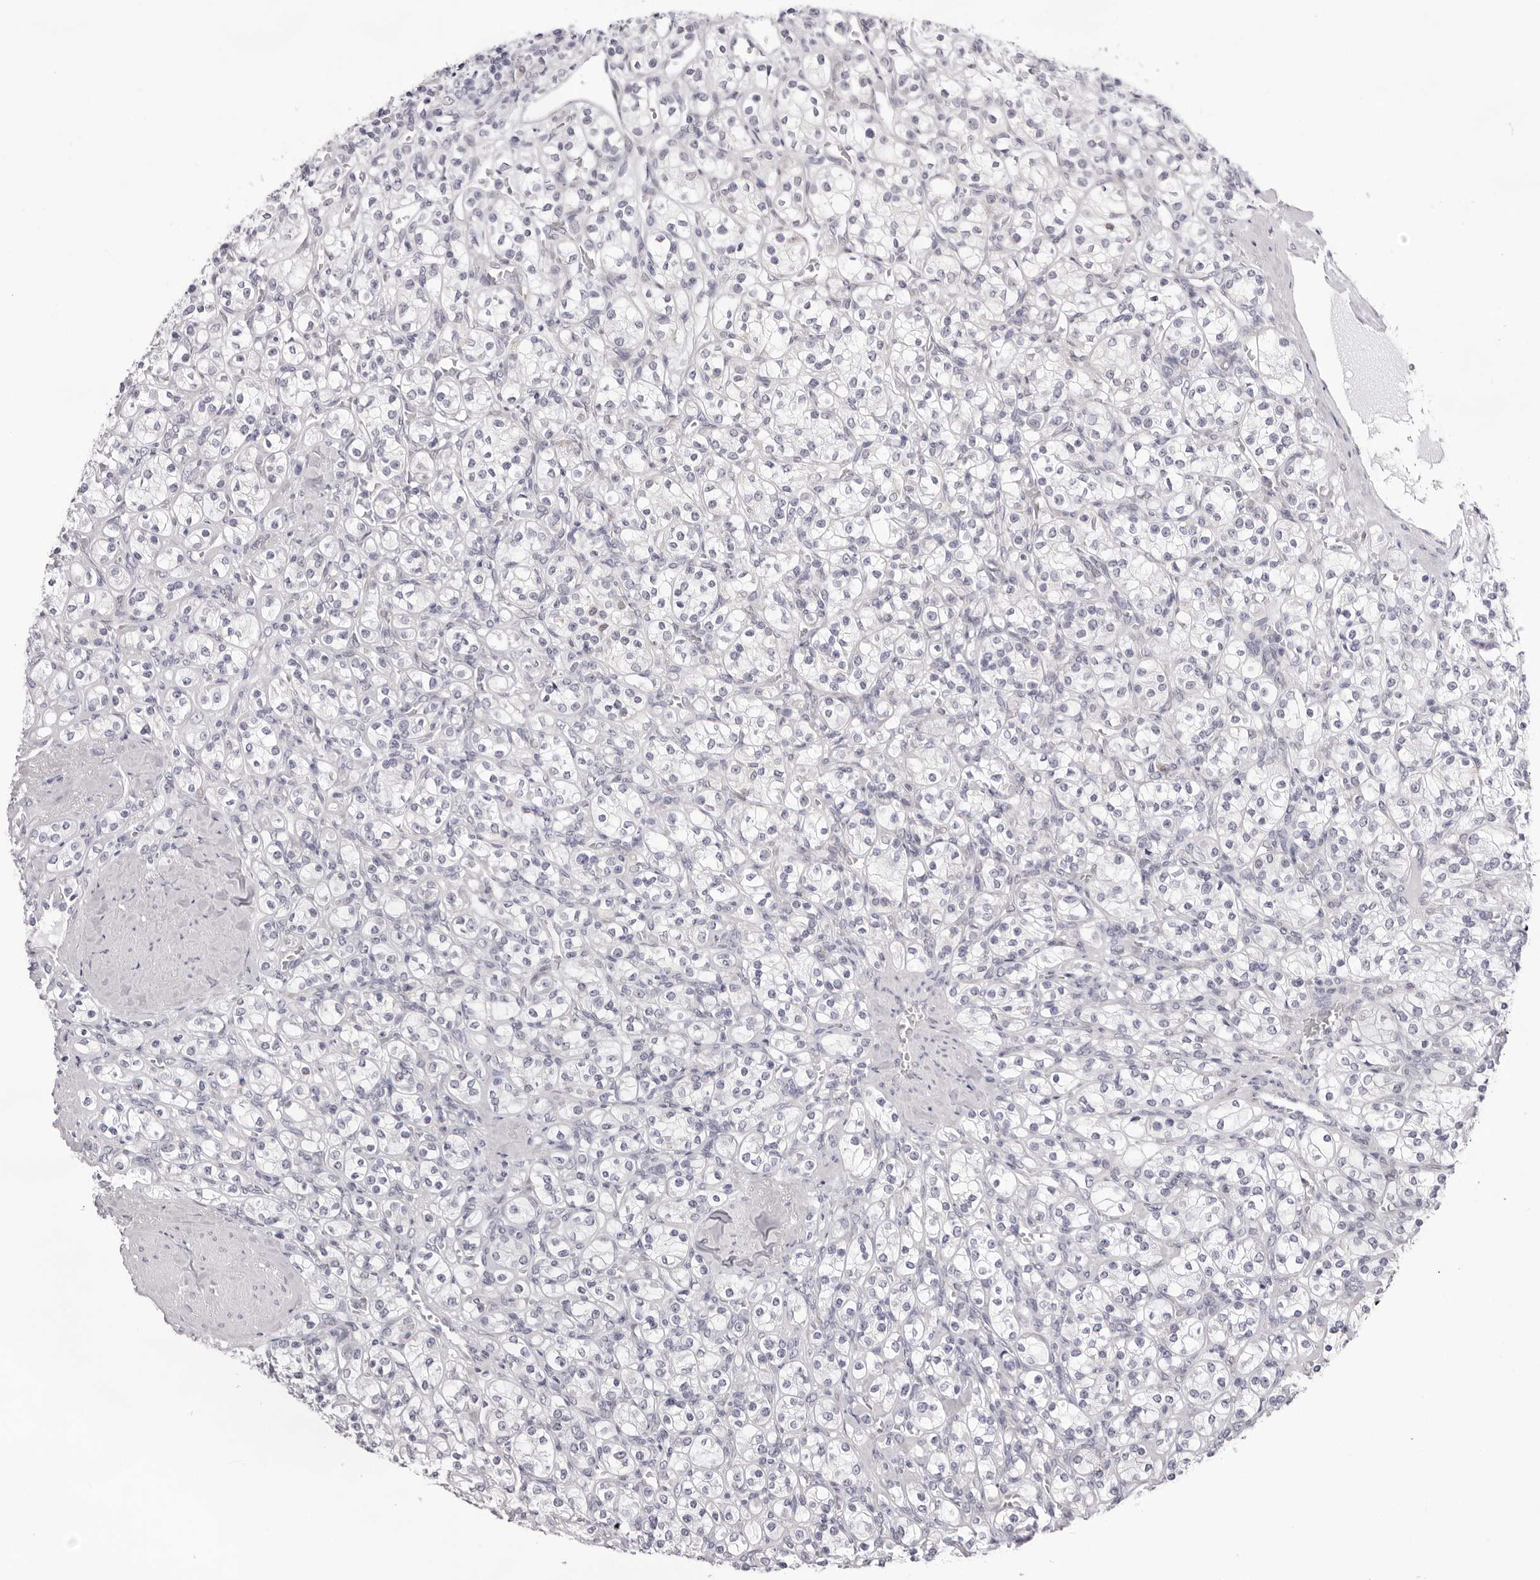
{"staining": {"intensity": "negative", "quantity": "none", "location": "none"}, "tissue": "renal cancer", "cell_type": "Tumor cells", "image_type": "cancer", "snomed": [{"axis": "morphology", "description": "Adenocarcinoma, NOS"}, {"axis": "topography", "description": "Kidney"}], "caption": "This is an IHC image of renal adenocarcinoma. There is no staining in tumor cells.", "gene": "SMIM2", "patient": {"sex": "male", "age": 77}}